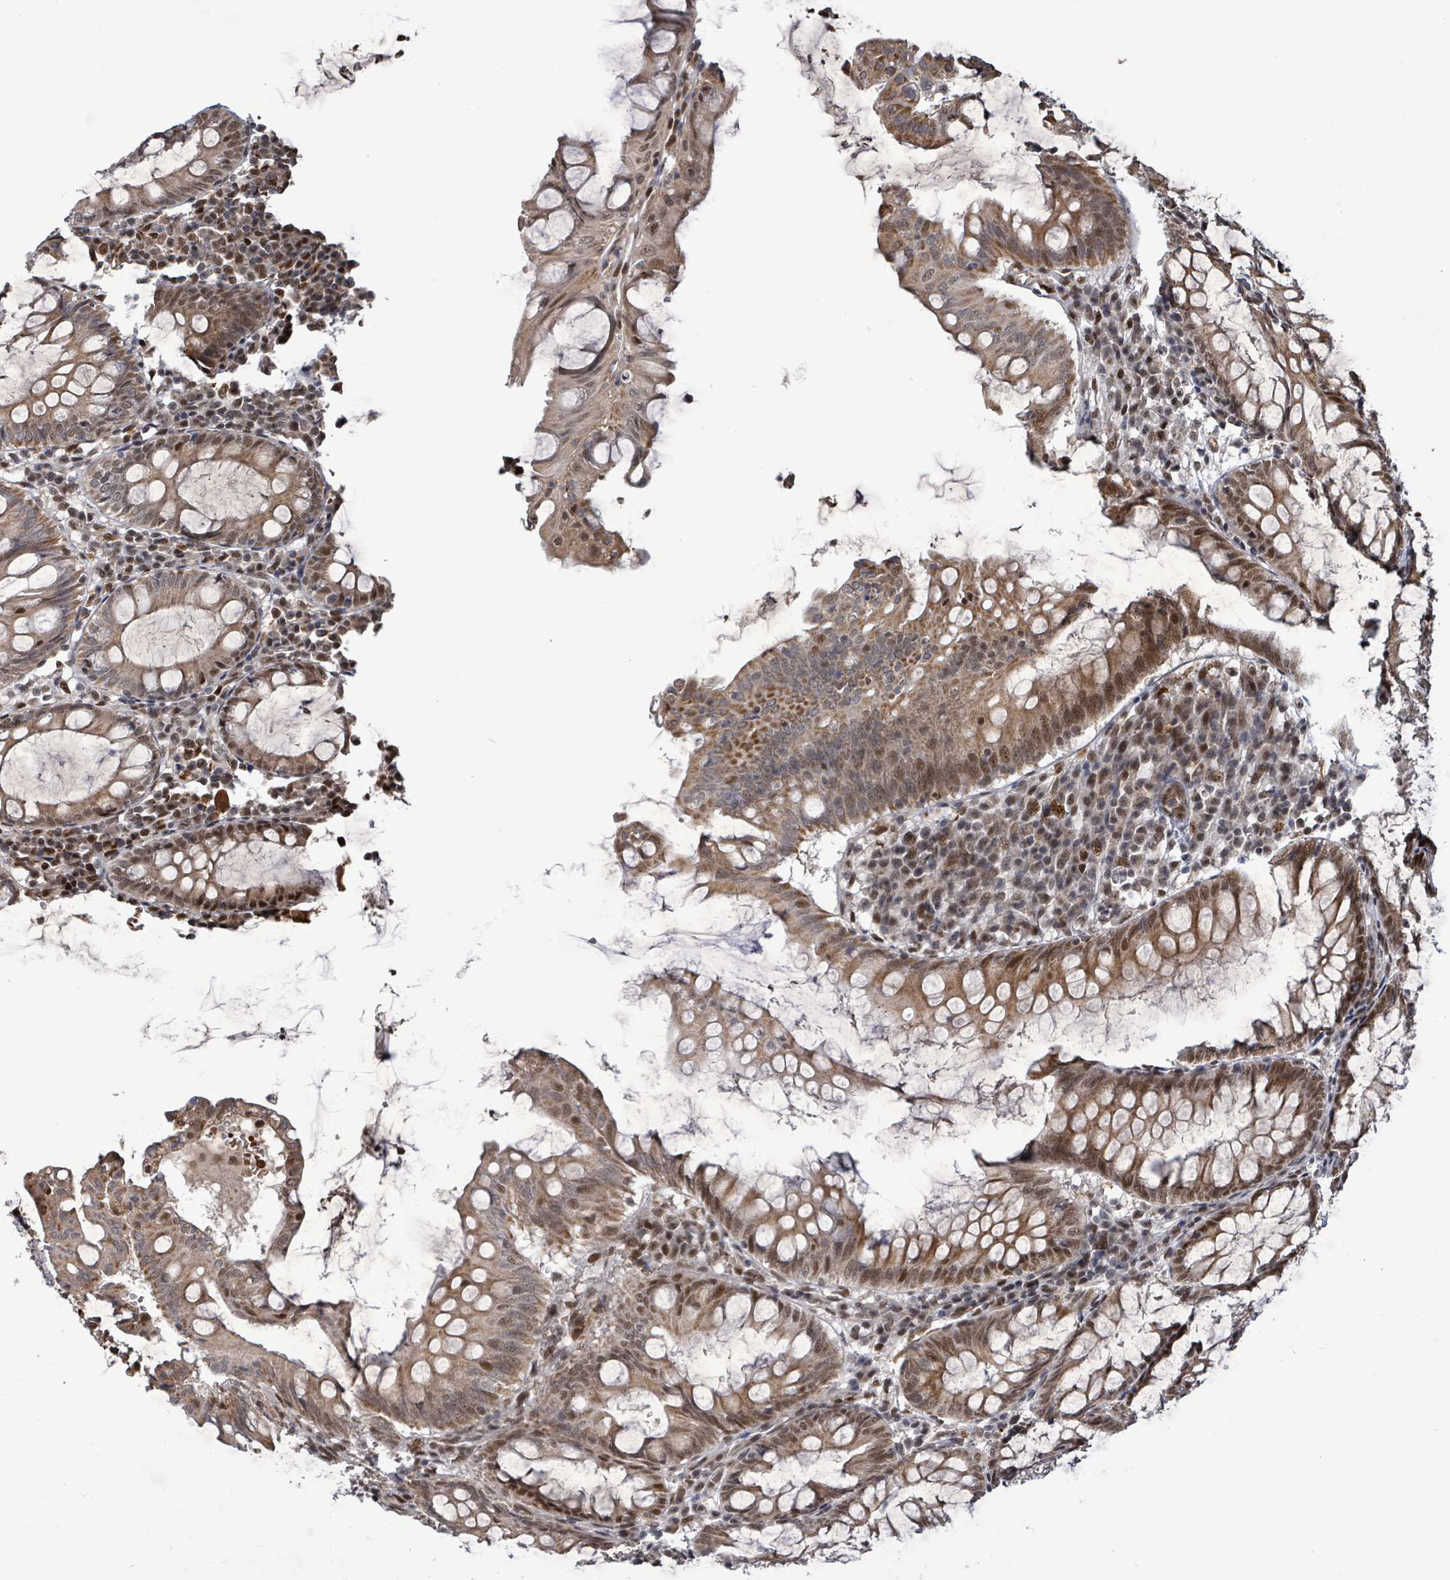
{"staining": {"intensity": "strong", "quantity": ">75%", "location": "cytoplasmic/membranous,nuclear"}, "tissue": "appendix", "cell_type": "Glandular cells", "image_type": "normal", "snomed": [{"axis": "morphology", "description": "Normal tissue, NOS"}, {"axis": "topography", "description": "Appendix"}], "caption": "The micrograph exhibits a brown stain indicating the presence of a protein in the cytoplasmic/membranous,nuclear of glandular cells in appendix. The staining was performed using DAB to visualize the protein expression in brown, while the nuclei were stained in blue with hematoxylin (Magnification: 20x).", "gene": "PATZ1", "patient": {"sex": "male", "age": 83}}